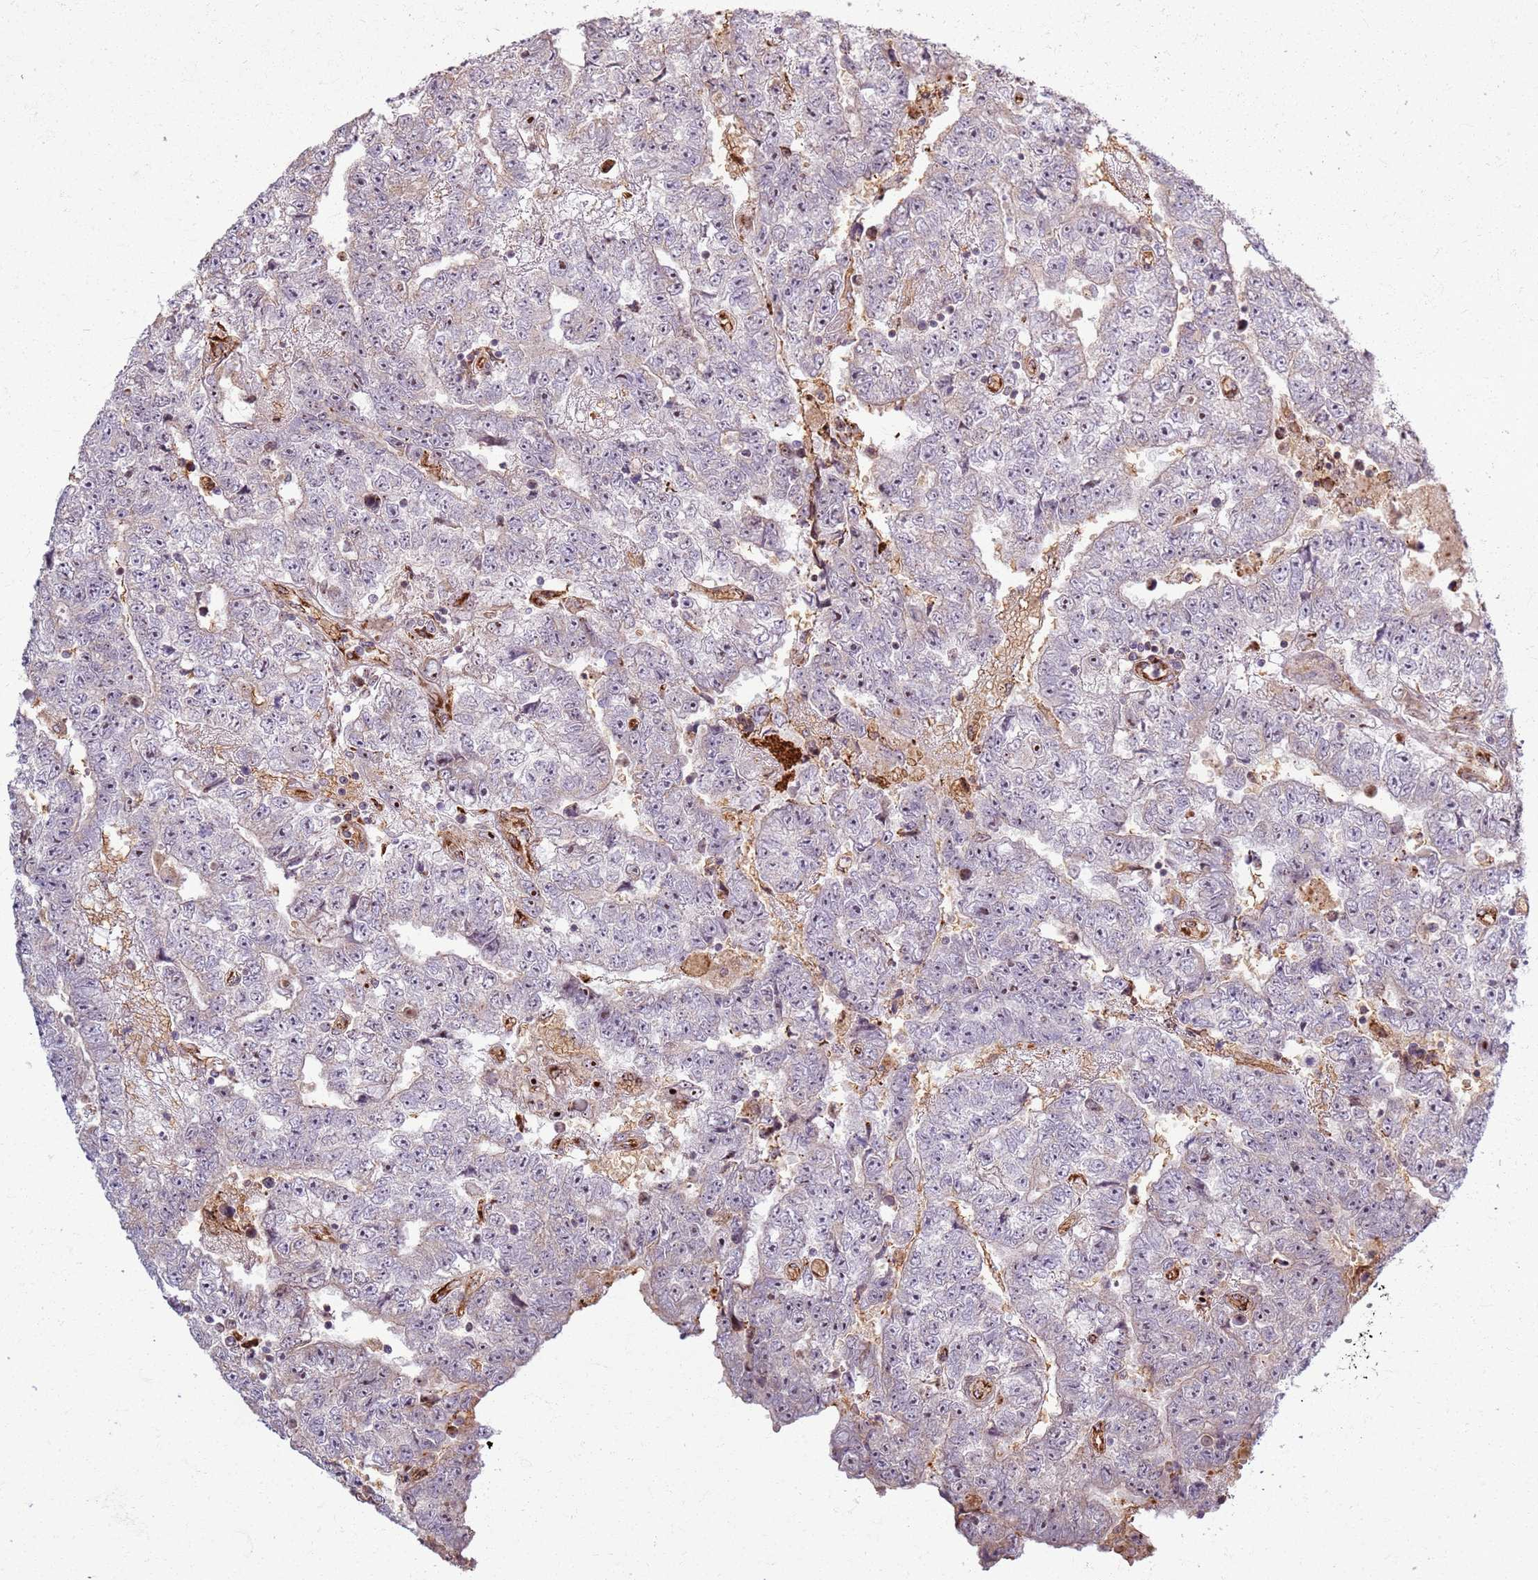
{"staining": {"intensity": "negative", "quantity": "none", "location": "none"}, "tissue": "testis cancer", "cell_type": "Tumor cells", "image_type": "cancer", "snomed": [{"axis": "morphology", "description": "Carcinoma, Embryonal, NOS"}, {"axis": "topography", "description": "Testis"}], "caption": "Immunohistochemical staining of human testis cancer shows no significant staining in tumor cells.", "gene": "KRI1", "patient": {"sex": "male", "age": 25}}